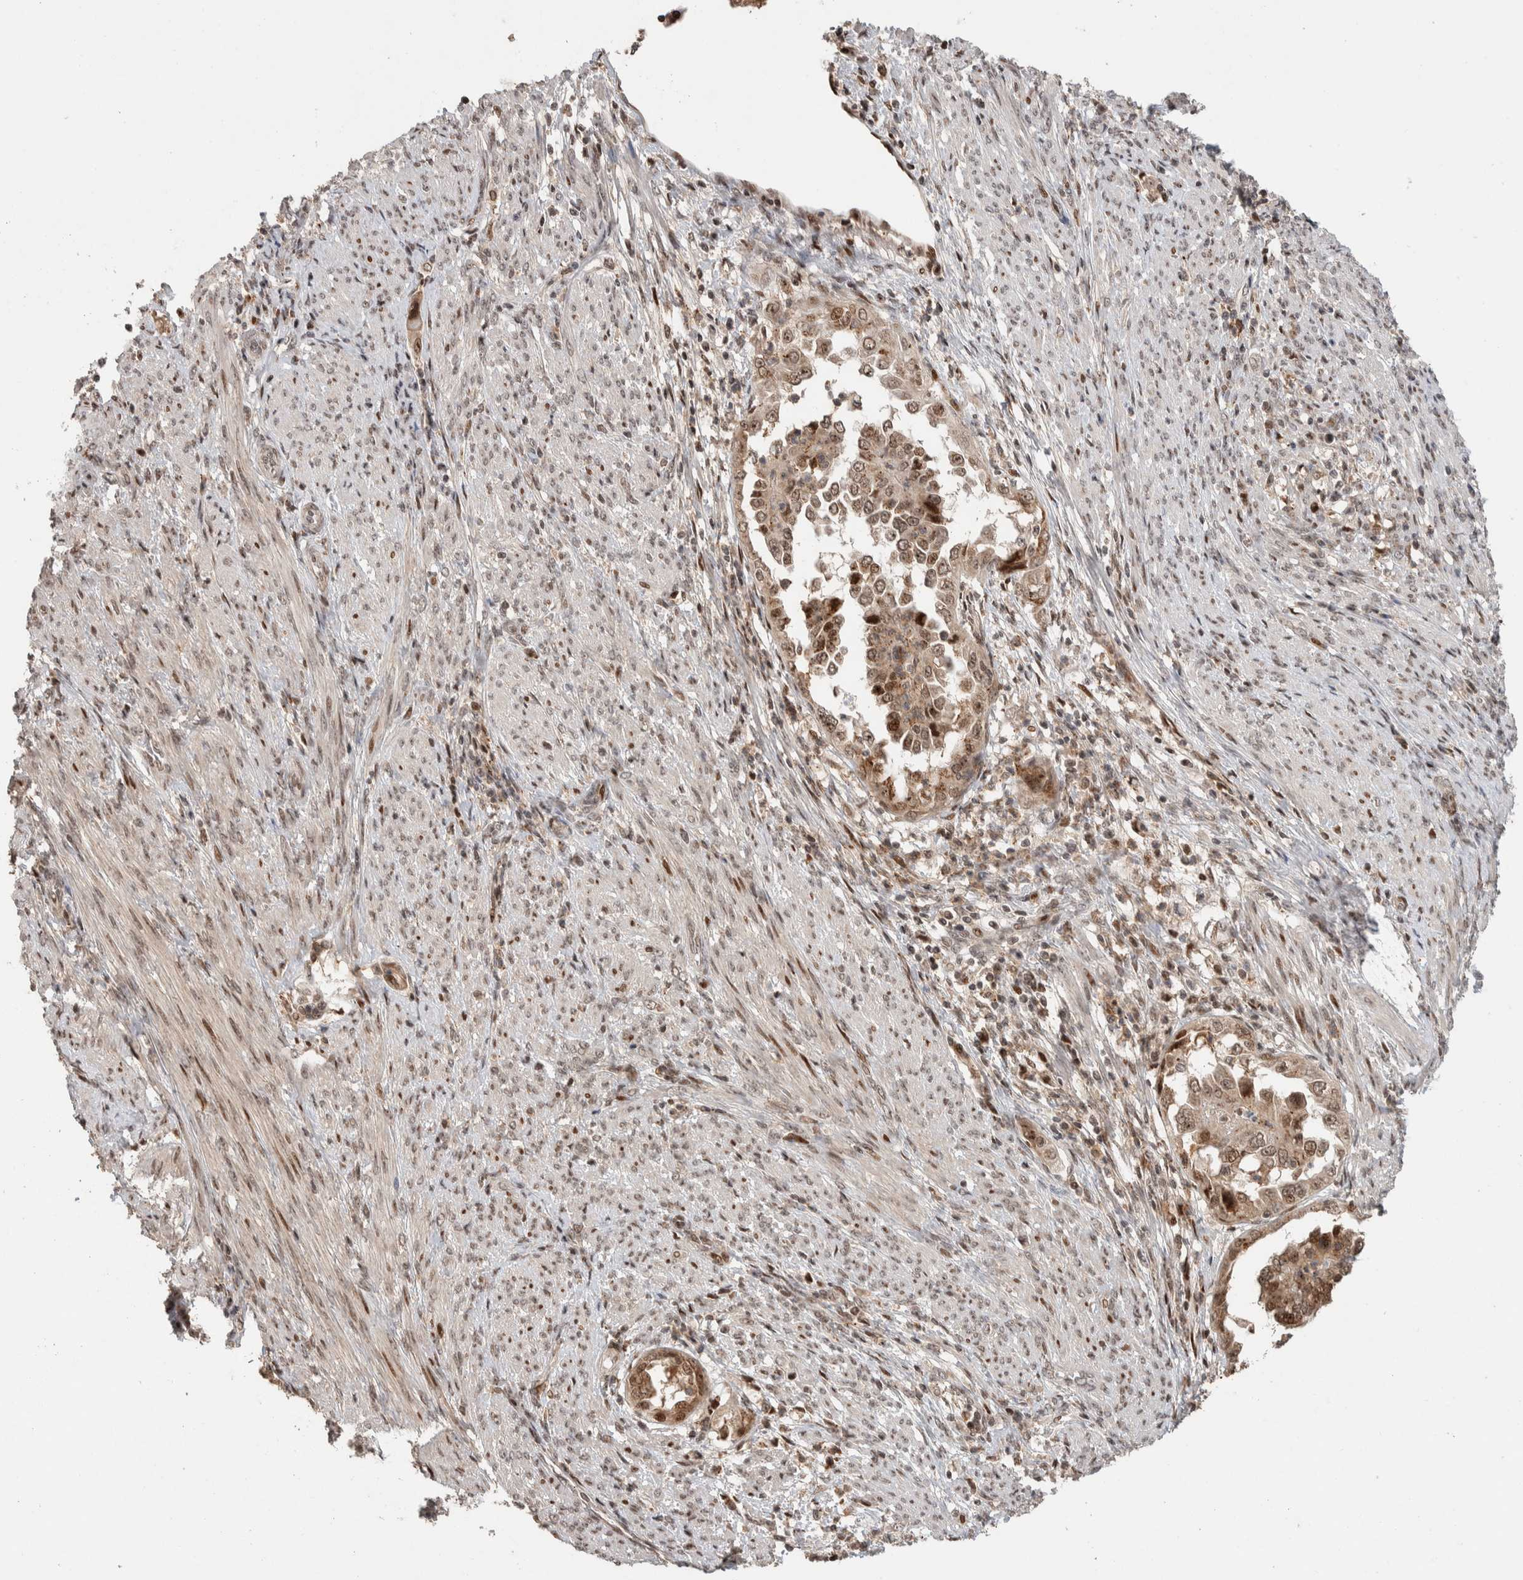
{"staining": {"intensity": "weak", "quantity": ">75%", "location": "cytoplasmic/membranous,nuclear"}, "tissue": "endometrial cancer", "cell_type": "Tumor cells", "image_type": "cancer", "snomed": [{"axis": "morphology", "description": "Adenocarcinoma, NOS"}, {"axis": "topography", "description": "Endometrium"}], "caption": "A low amount of weak cytoplasmic/membranous and nuclear expression is appreciated in about >75% of tumor cells in endometrial adenocarcinoma tissue.", "gene": "ZNF521", "patient": {"sex": "female", "age": 85}}